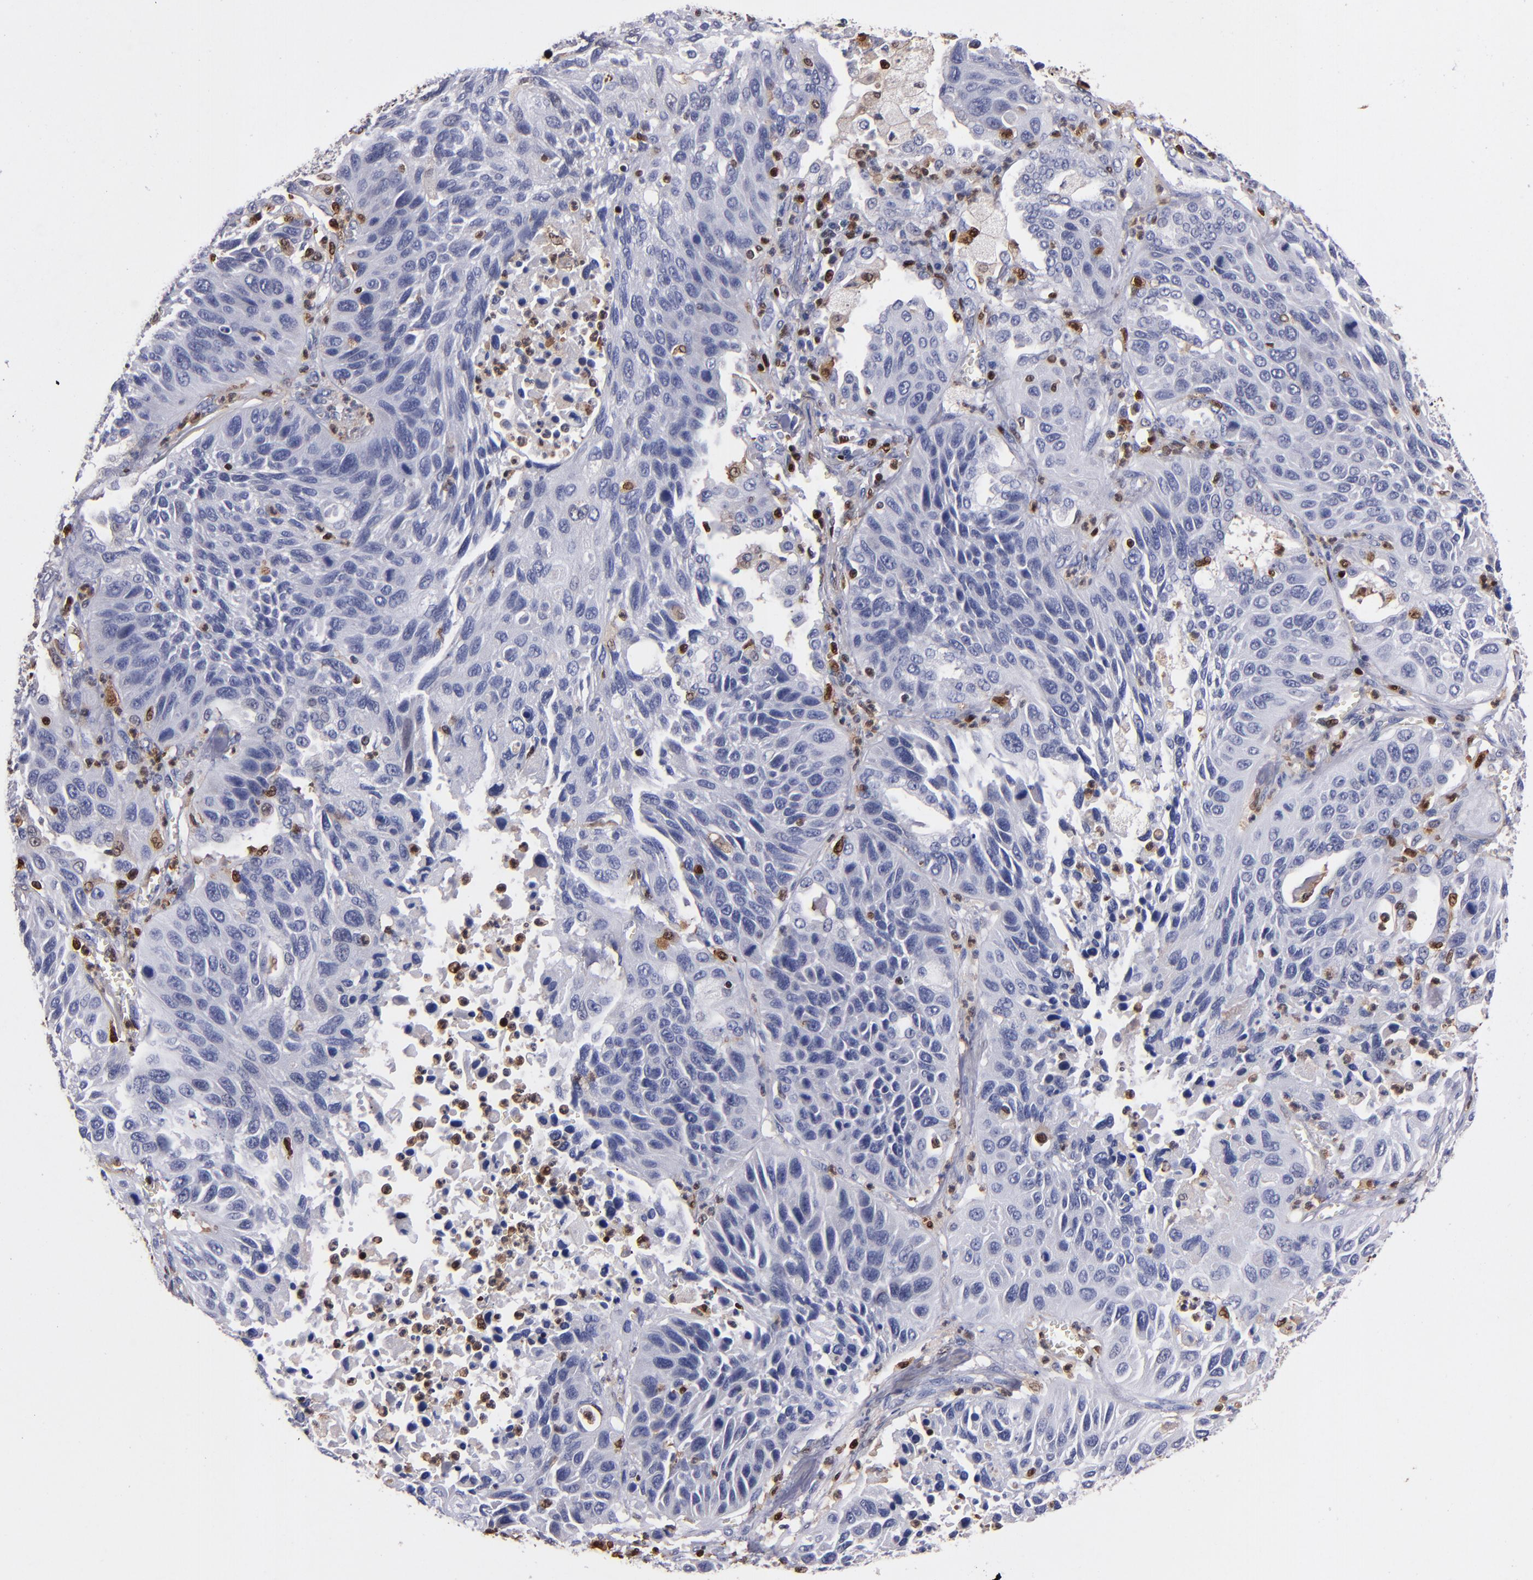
{"staining": {"intensity": "negative", "quantity": "none", "location": "none"}, "tissue": "lung cancer", "cell_type": "Tumor cells", "image_type": "cancer", "snomed": [{"axis": "morphology", "description": "Squamous cell carcinoma, NOS"}, {"axis": "topography", "description": "Lung"}], "caption": "Immunohistochemical staining of lung cancer (squamous cell carcinoma) displays no significant expression in tumor cells.", "gene": "S100A4", "patient": {"sex": "female", "age": 76}}